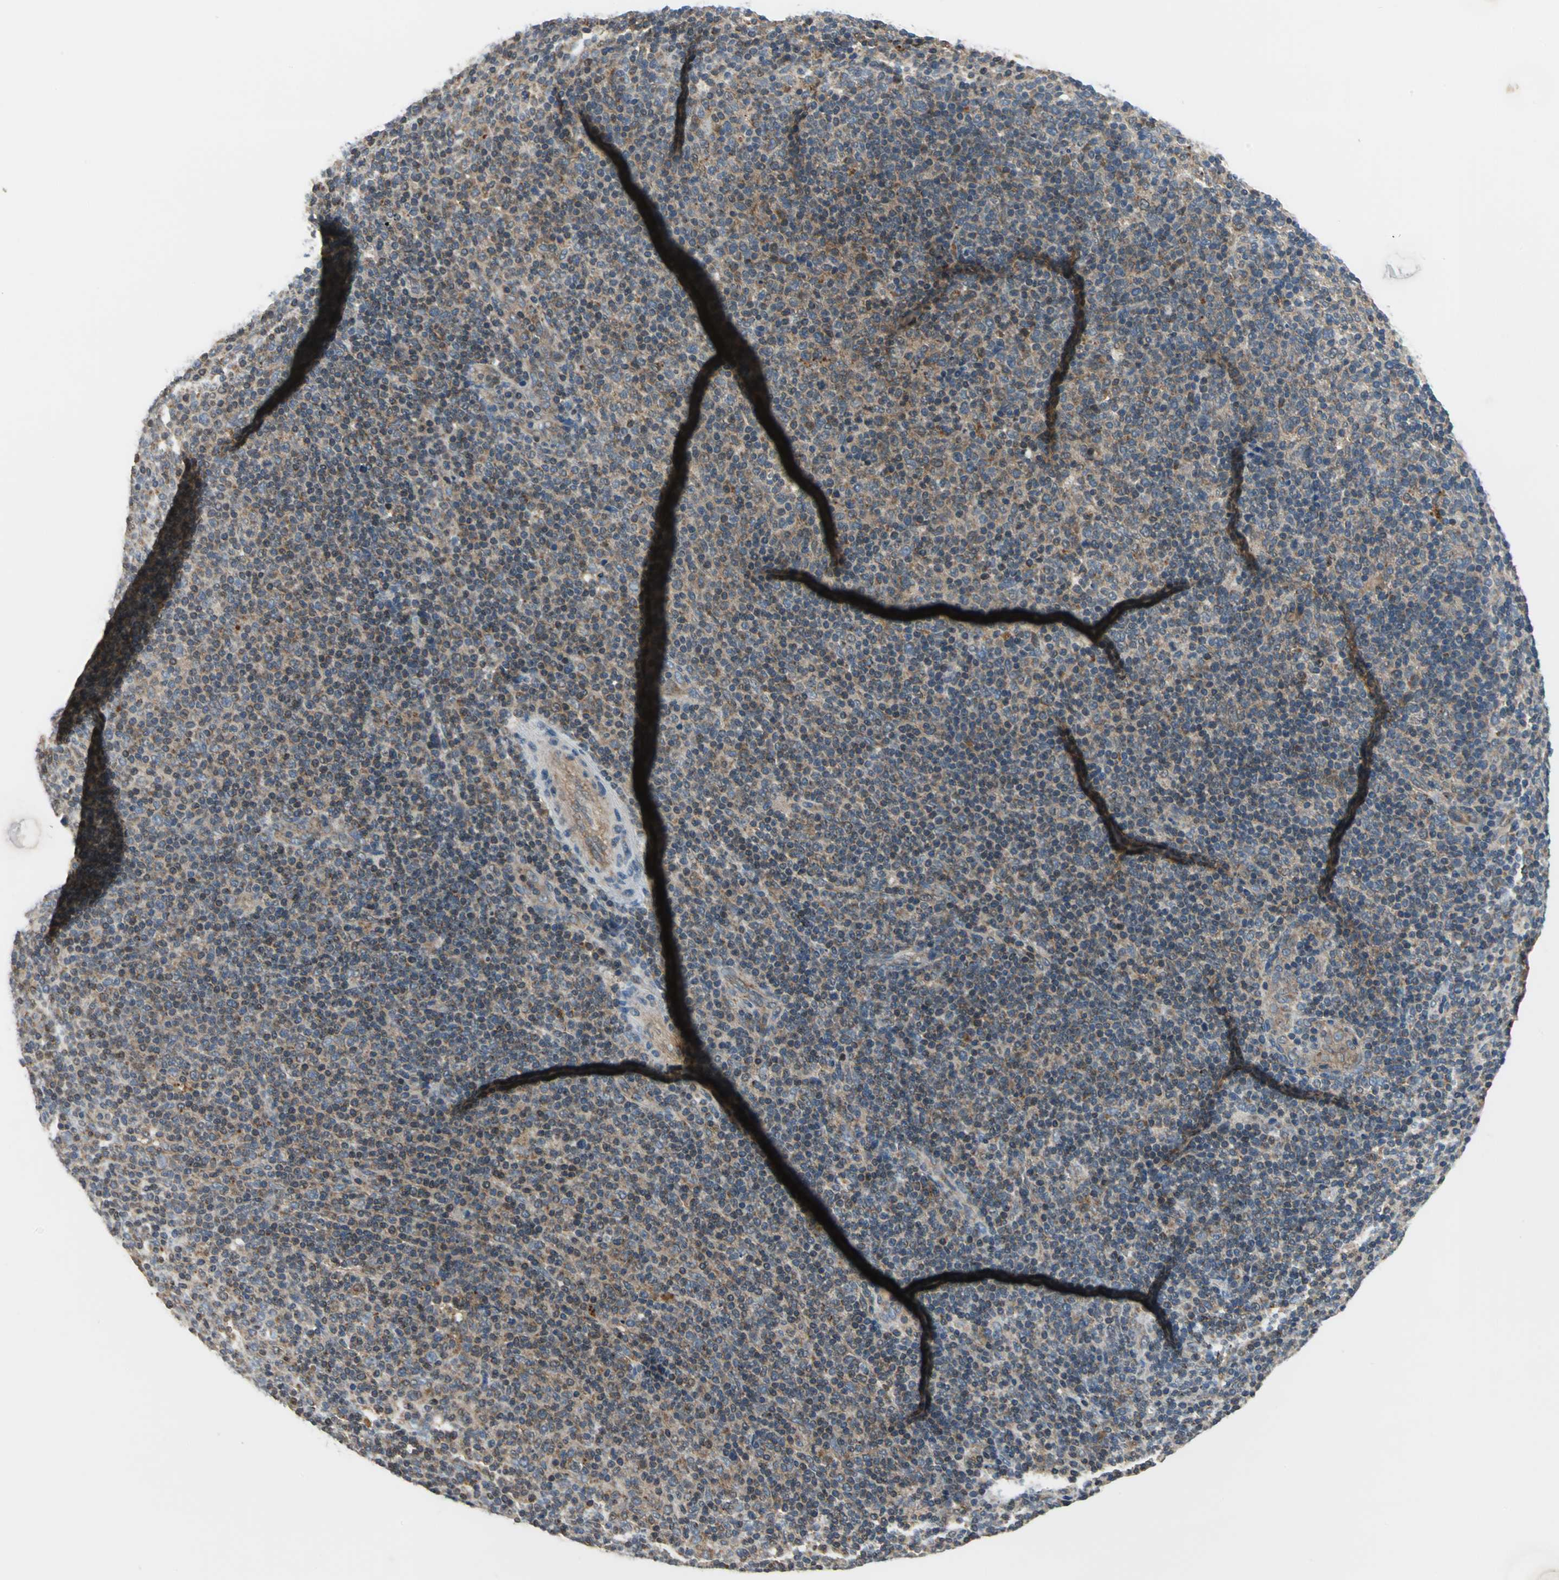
{"staining": {"intensity": "moderate", "quantity": "25%-75%", "location": "cytoplasmic/membranous"}, "tissue": "lymphoma", "cell_type": "Tumor cells", "image_type": "cancer", "snomed": [{"axis": "morphology", "description": "Malignant lymphoma, non-Hodgkin's type, Low grade"}, {"axis": "topography", "description": "Lymph node"}], "caption": "Malignant lymphoma, non-Hodgkin's type (low-grade) was stained to show a protein in brown. There is medium levels of moderate cytoplasmic/membranous positivity in about 25%-75% of tumor cells.", "gene": "TRAK1", "patient": {"sex": "male", "age": 70}}